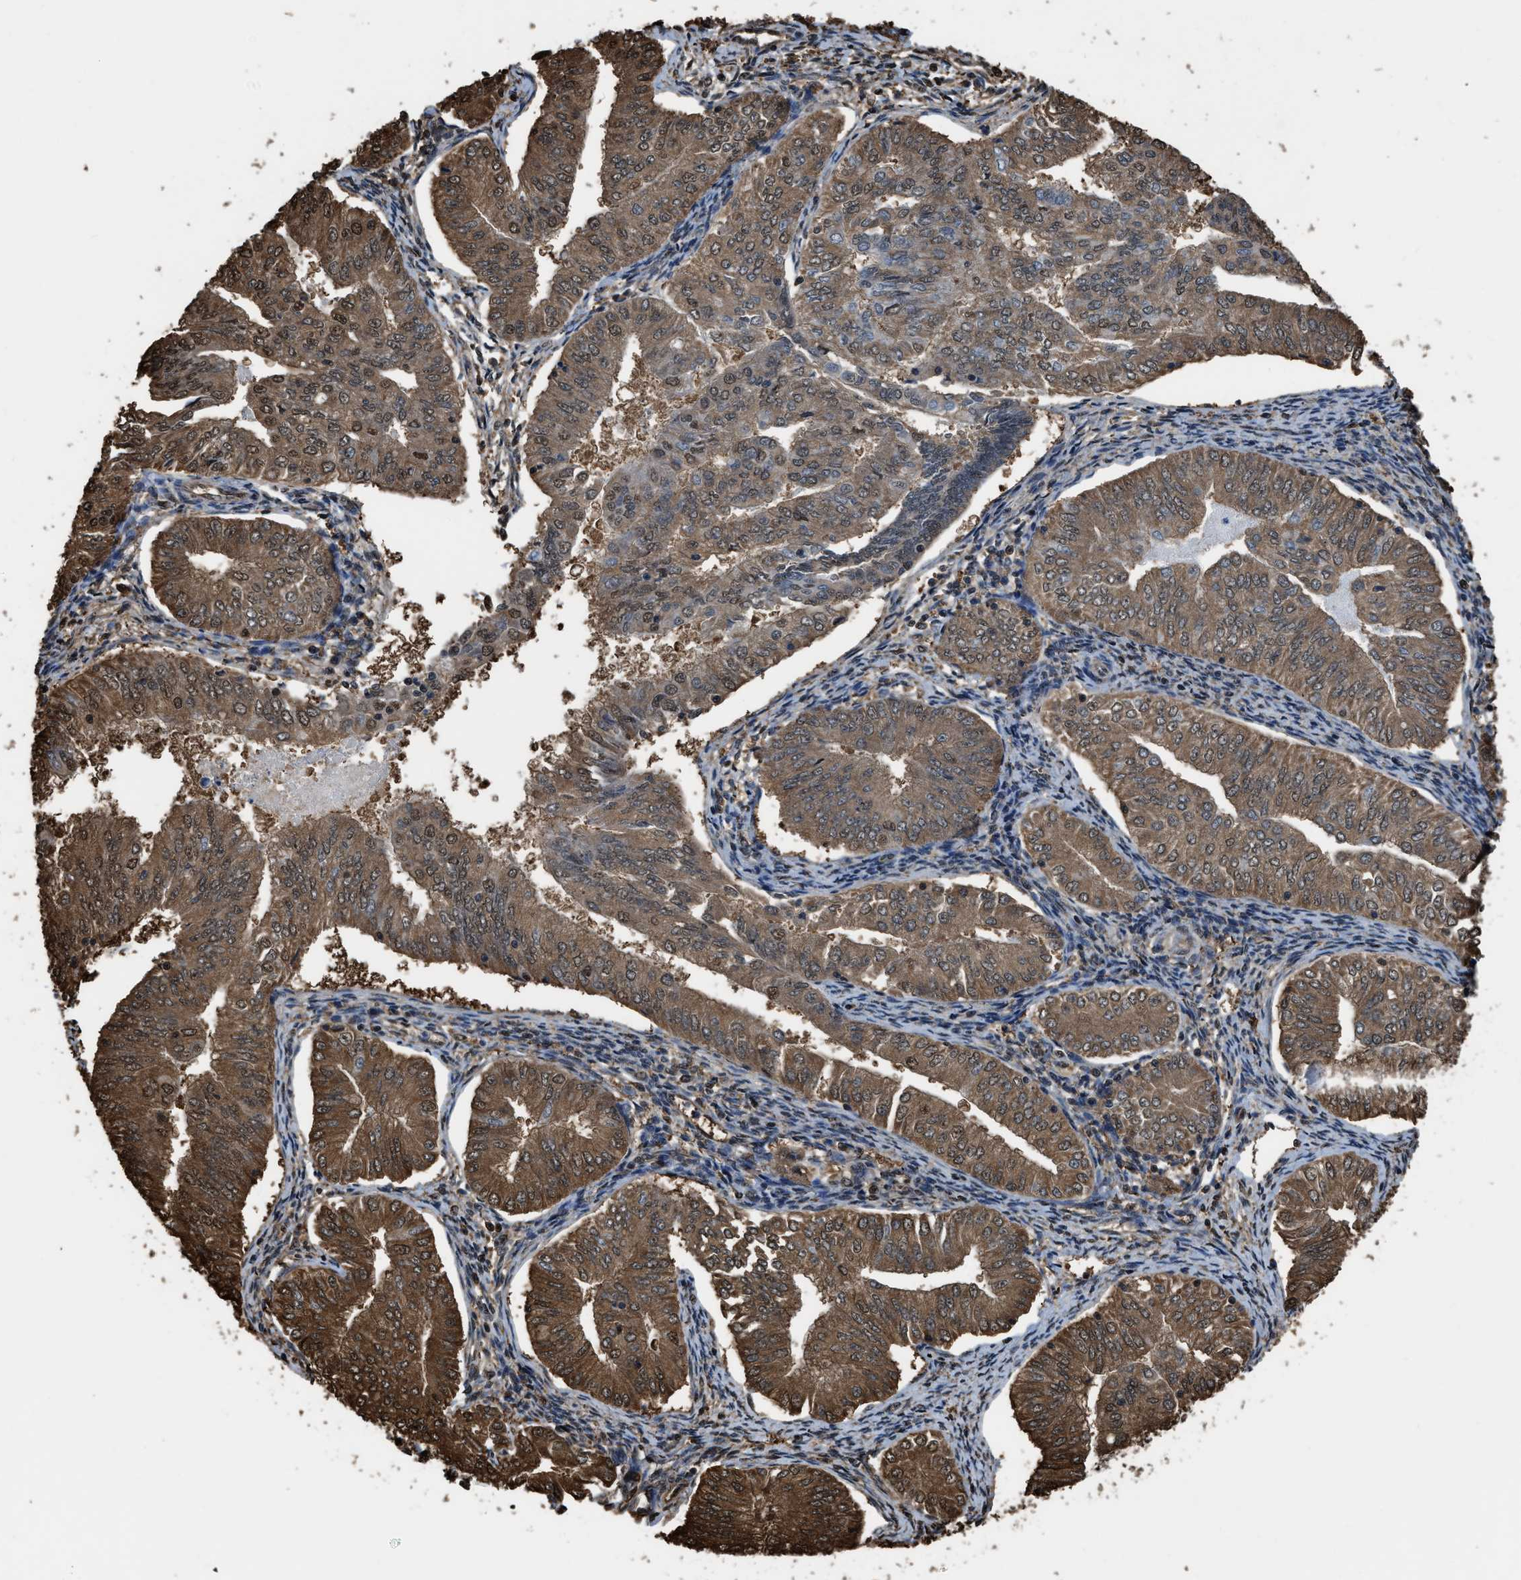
{"staining": {"intensity": "moderate", "quantity": ">75%", "location": "cytoplasmic/membranous,nuclear"}, "tissue": "endometrial cancer", "cell_type": "Tumor cells", "image_type": "cancer", "snomed": [{"axis": "morphology", "description": "Normal tissue, NOS"}, {"axis": "morphology", "description": "Adenocarcinoma, NOS"}, {"axis": "topography", "description": "Endometrium"}], "caption": "Protein staining reveals moderate cytoplasmic/membranous and nuclear positivity in about >75% of tumor cells in endometrial cancer.", "gene": "FNTA", "patient": {"sex": "female", "age": 53}}